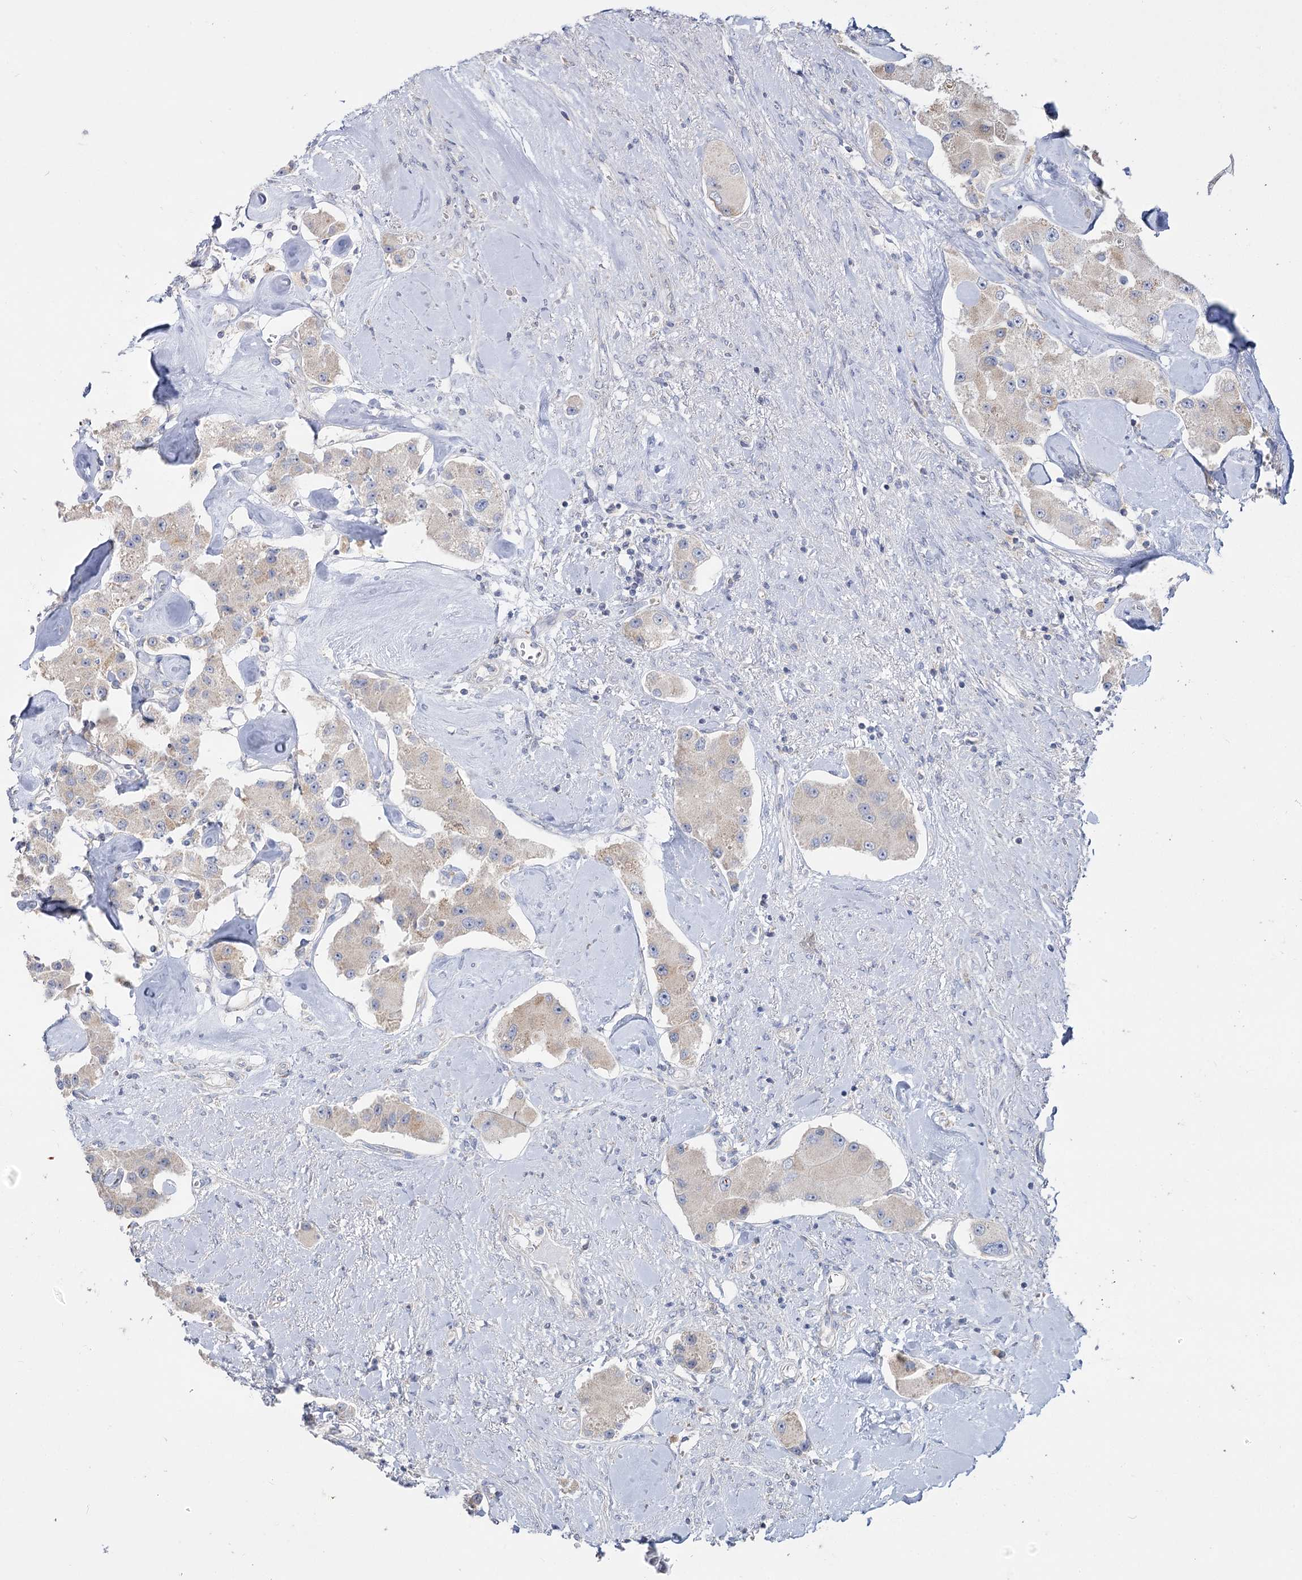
{"staining": {"intensity": "weak", "quantity": "<25%", "location": "cytoplasmic/membranous"}, "tissue": "carcinoid", "cell_type": "Tumor cells", "image_type": "cancer", "snomed": [{"axis": "morphology", "description": "Carcinoid, malignant, NOS"}, {"axis": "topography", "description": "Pancreas"}], "caption": "High power microscopy micrograph of an IHC histopathology image of carcinoid, revealing no significant positivity in tumor cells.", "gene": "TMEM187", "patient": {"sex": "male", "age": 41}}